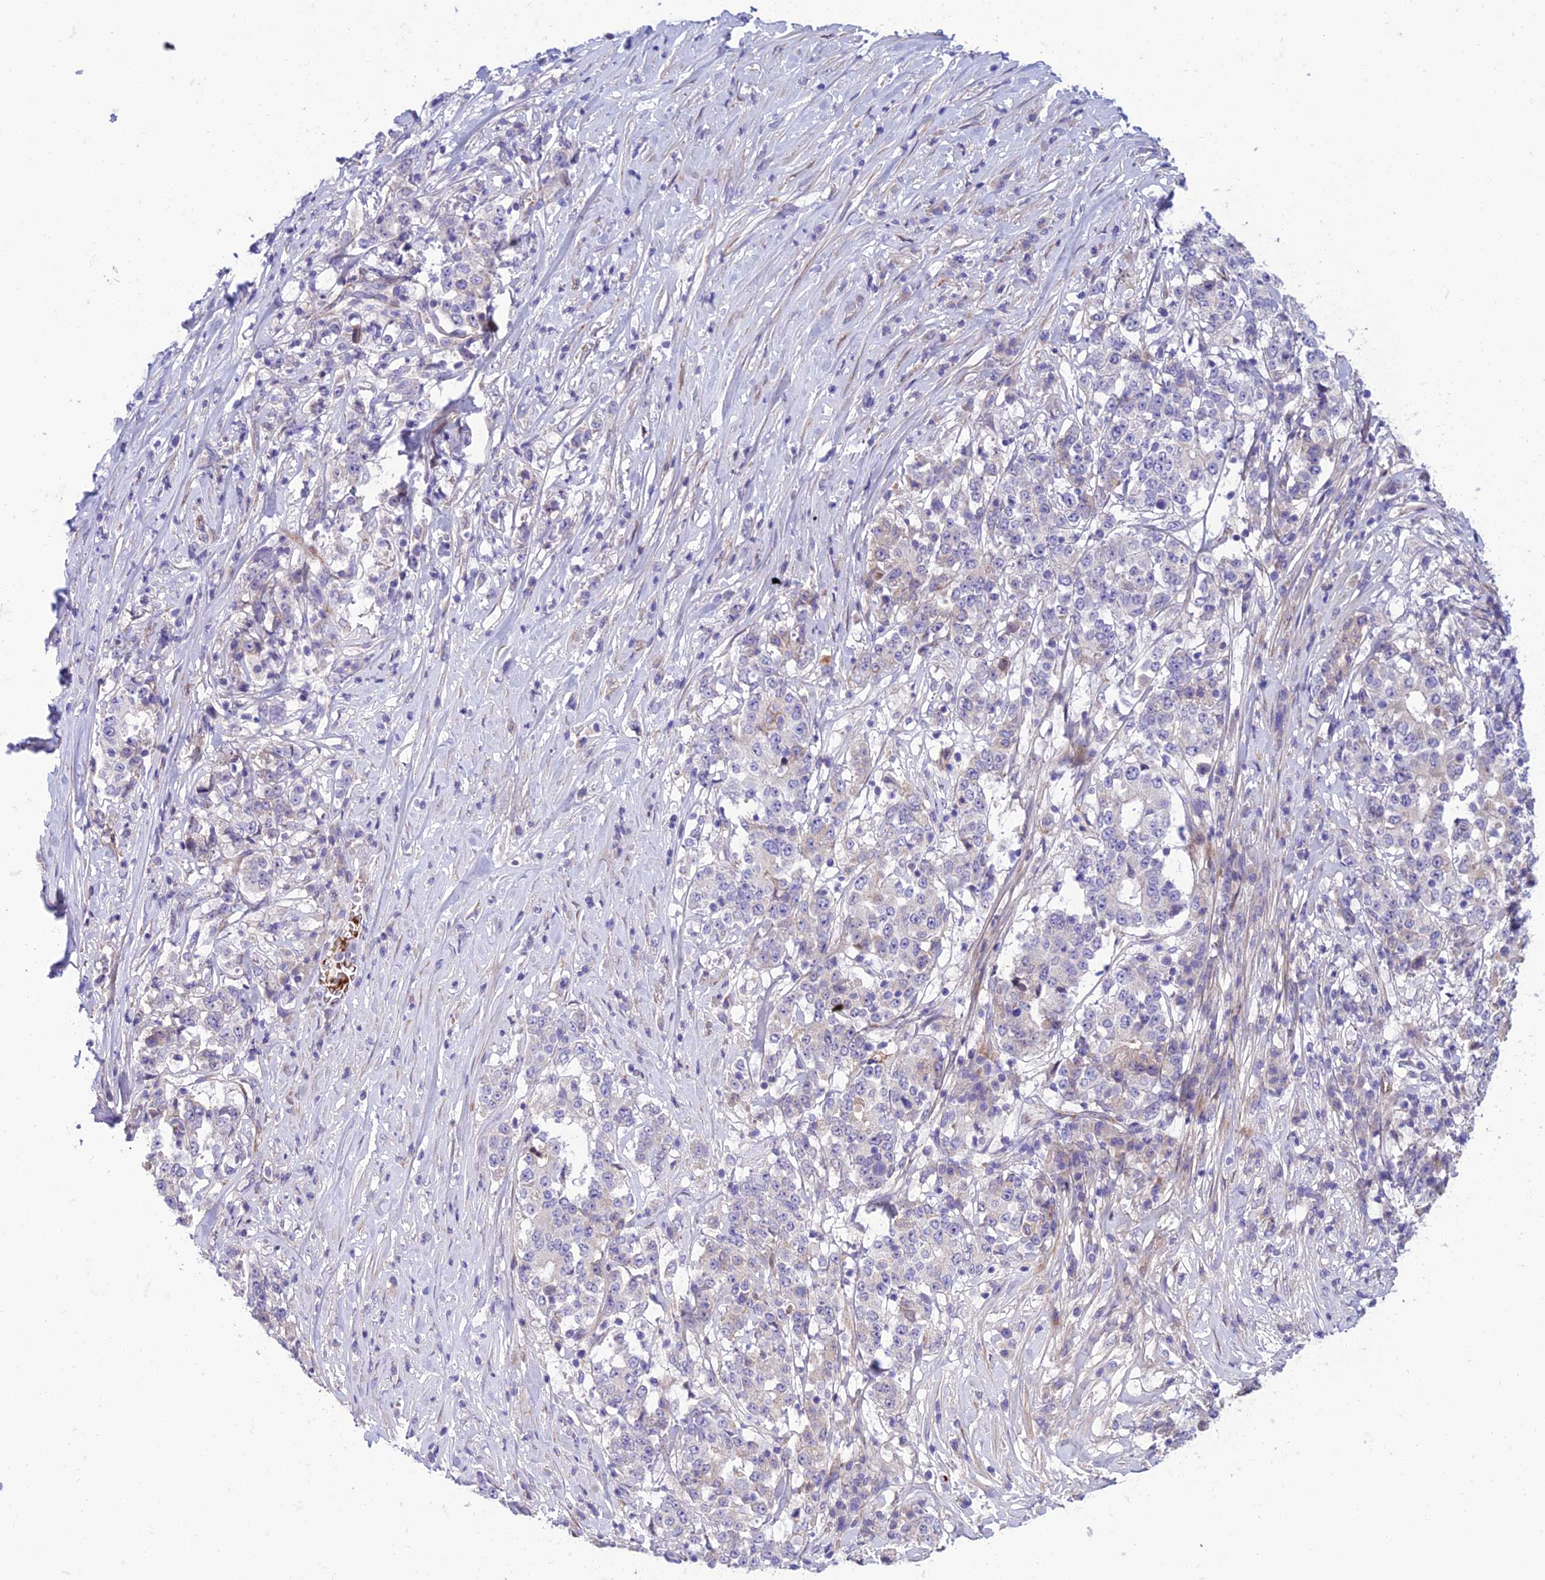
{"staining": {"intensity": "negative", "quantity": "none", "location": "none"}, "tissue": "stomach cancer", "cell_type": "Tumor cells", "image_type": "cancer", "snomed": [{"axis": "morphology", "description": "Adenocarcinoma, NOS"}, {"axis": "topography", "description": "Stomach"}], "caption": "The image exhibits no staining of tumor cells in stomach cancer (adenocarcinoma).", "gene": "SEL1L3", "patient": {"sex": "male", "age": 59}}